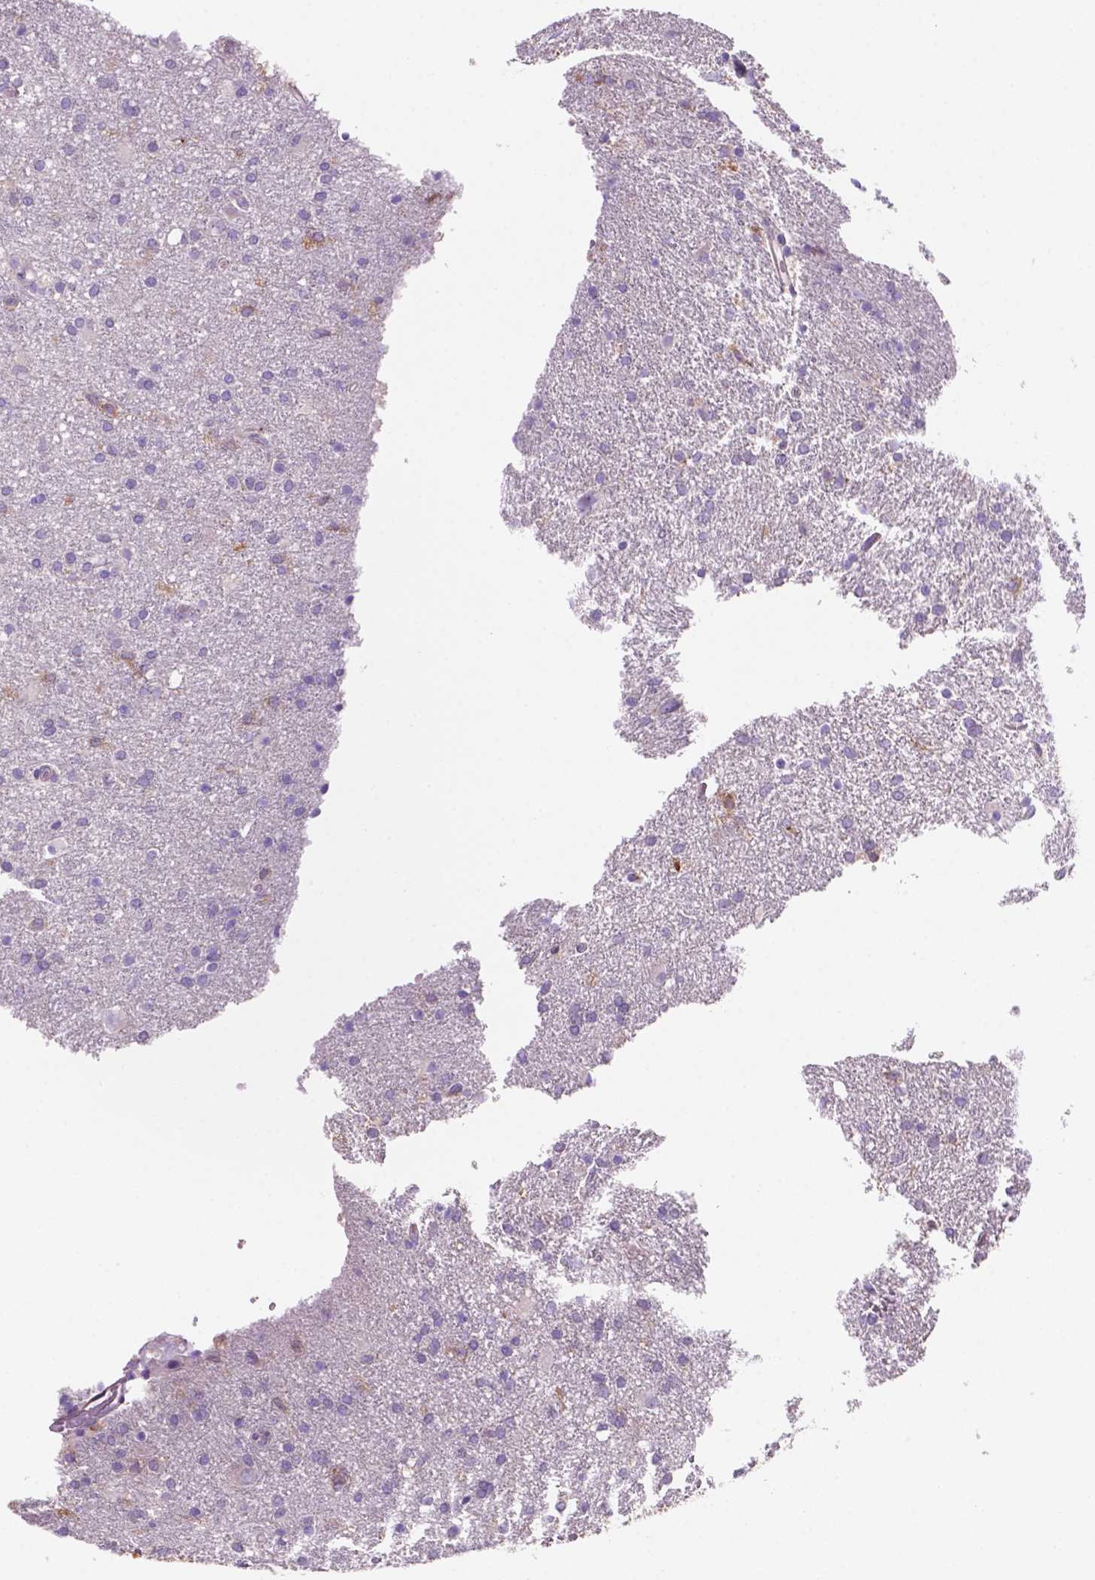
{"staining": {"intensity": "negative", "quantity": "none", "location": "none"}, "tissue": "glioma", "cell_type": "Tumor cells", "image_type": "cancer", "snomed": [{"axis": "morphology", "description": "Glioma, malignant, Low grade"}, {"axis": "topography", "description": "Brain"}], "caption": "The IHC micrograph has no significant staining in tumor cells of glioma tissue.", "gene": "MKRN2OS", "patient": {"sex": "male", "age": 66}}